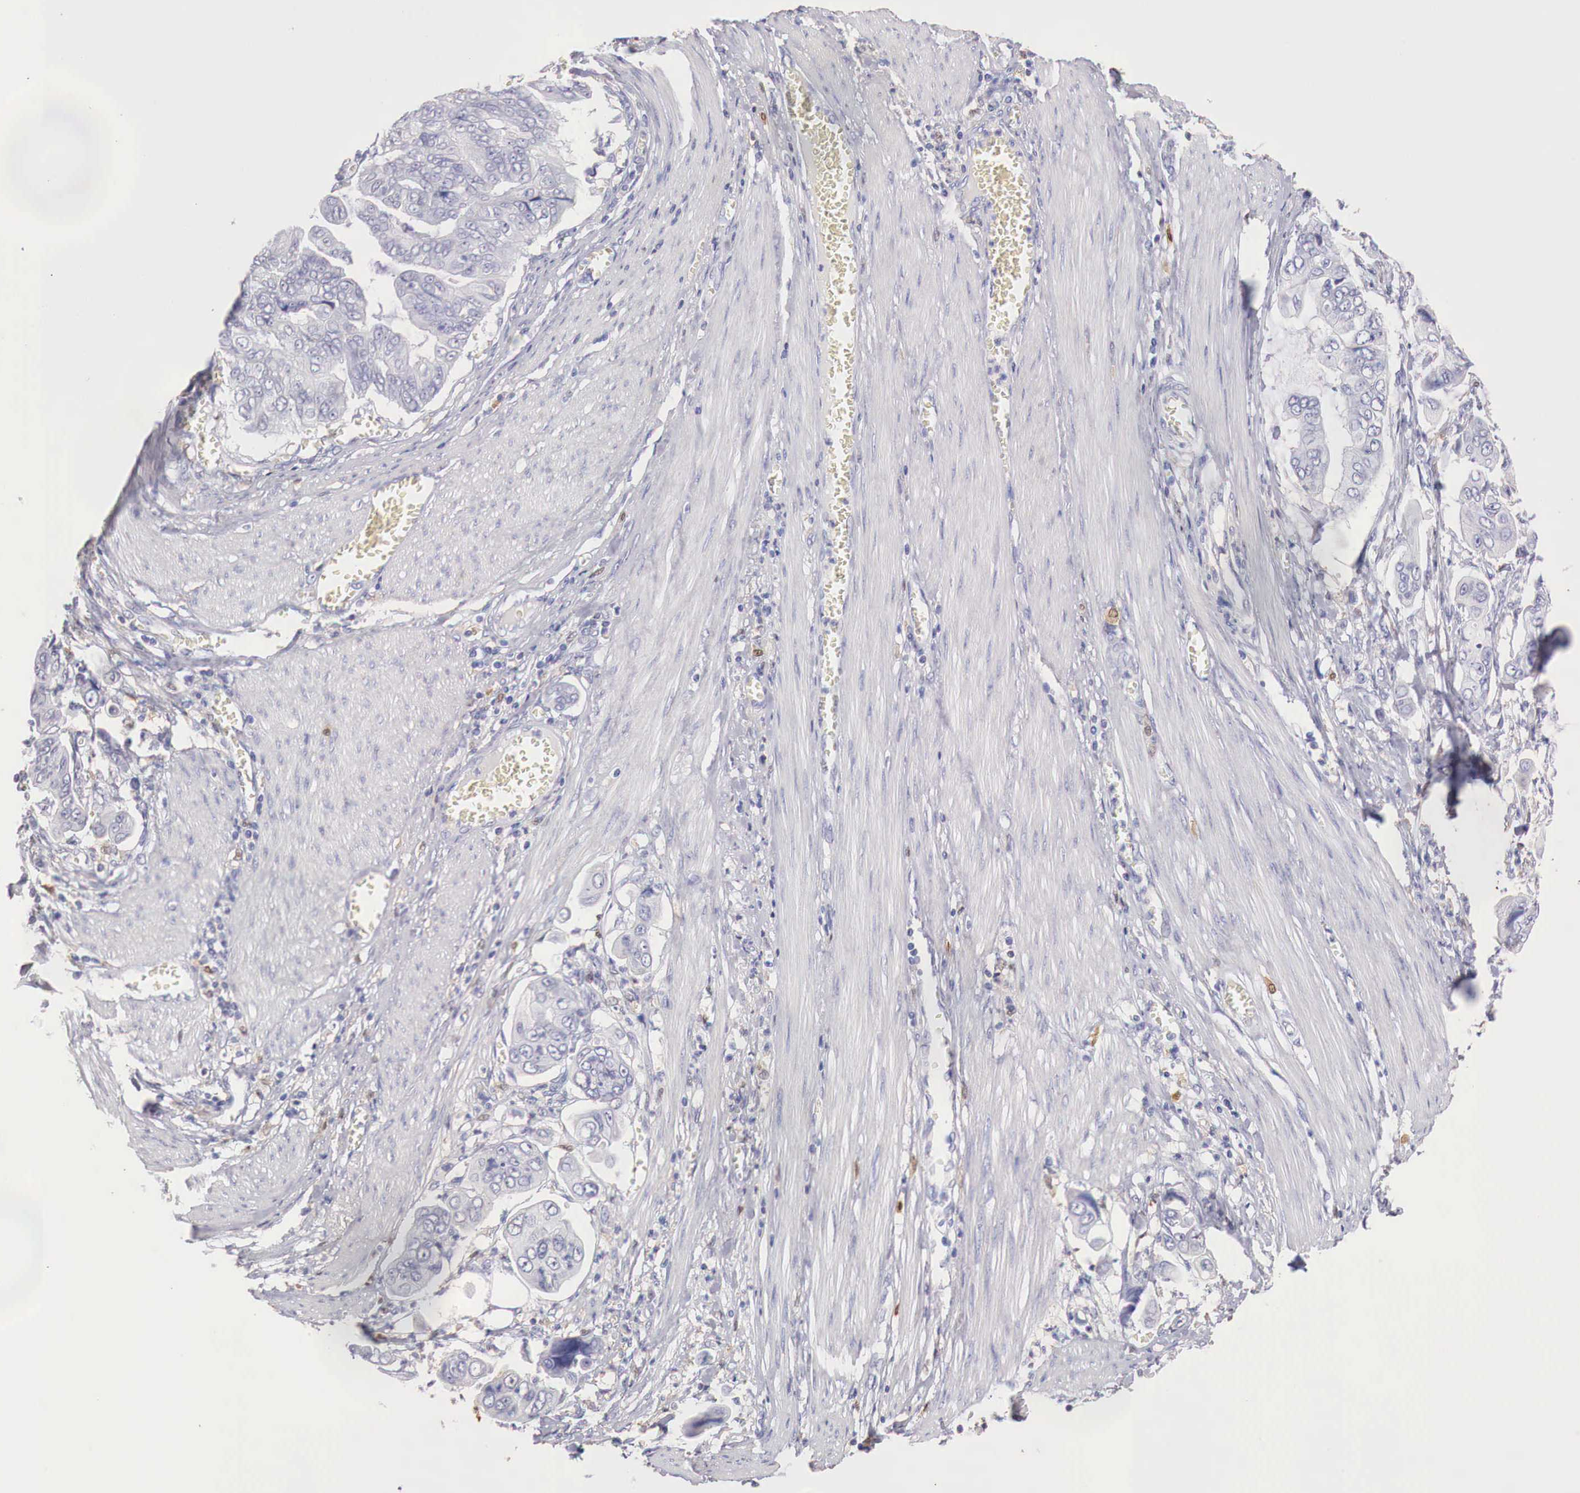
{"staining": {"intensity": "negative", "quantity": "none", "location": "none"}, "tissue": "stomach cancer", "cell_type": "Tumor cells", "image_type": "cancer", "snomed": [{"axis": "morphology", "description": "Adenocarcinoma, NOS"}, {"axis": "topography", "description": "Stomach, upper"}], "caption": "Immunohistochemistry image of adenocarcinoma (stomach) stained for a protein (brown), which demonstrates no staining in tumor cells.", "gene": "RENBP", "patient": {"sex": "male", "age": 80}}